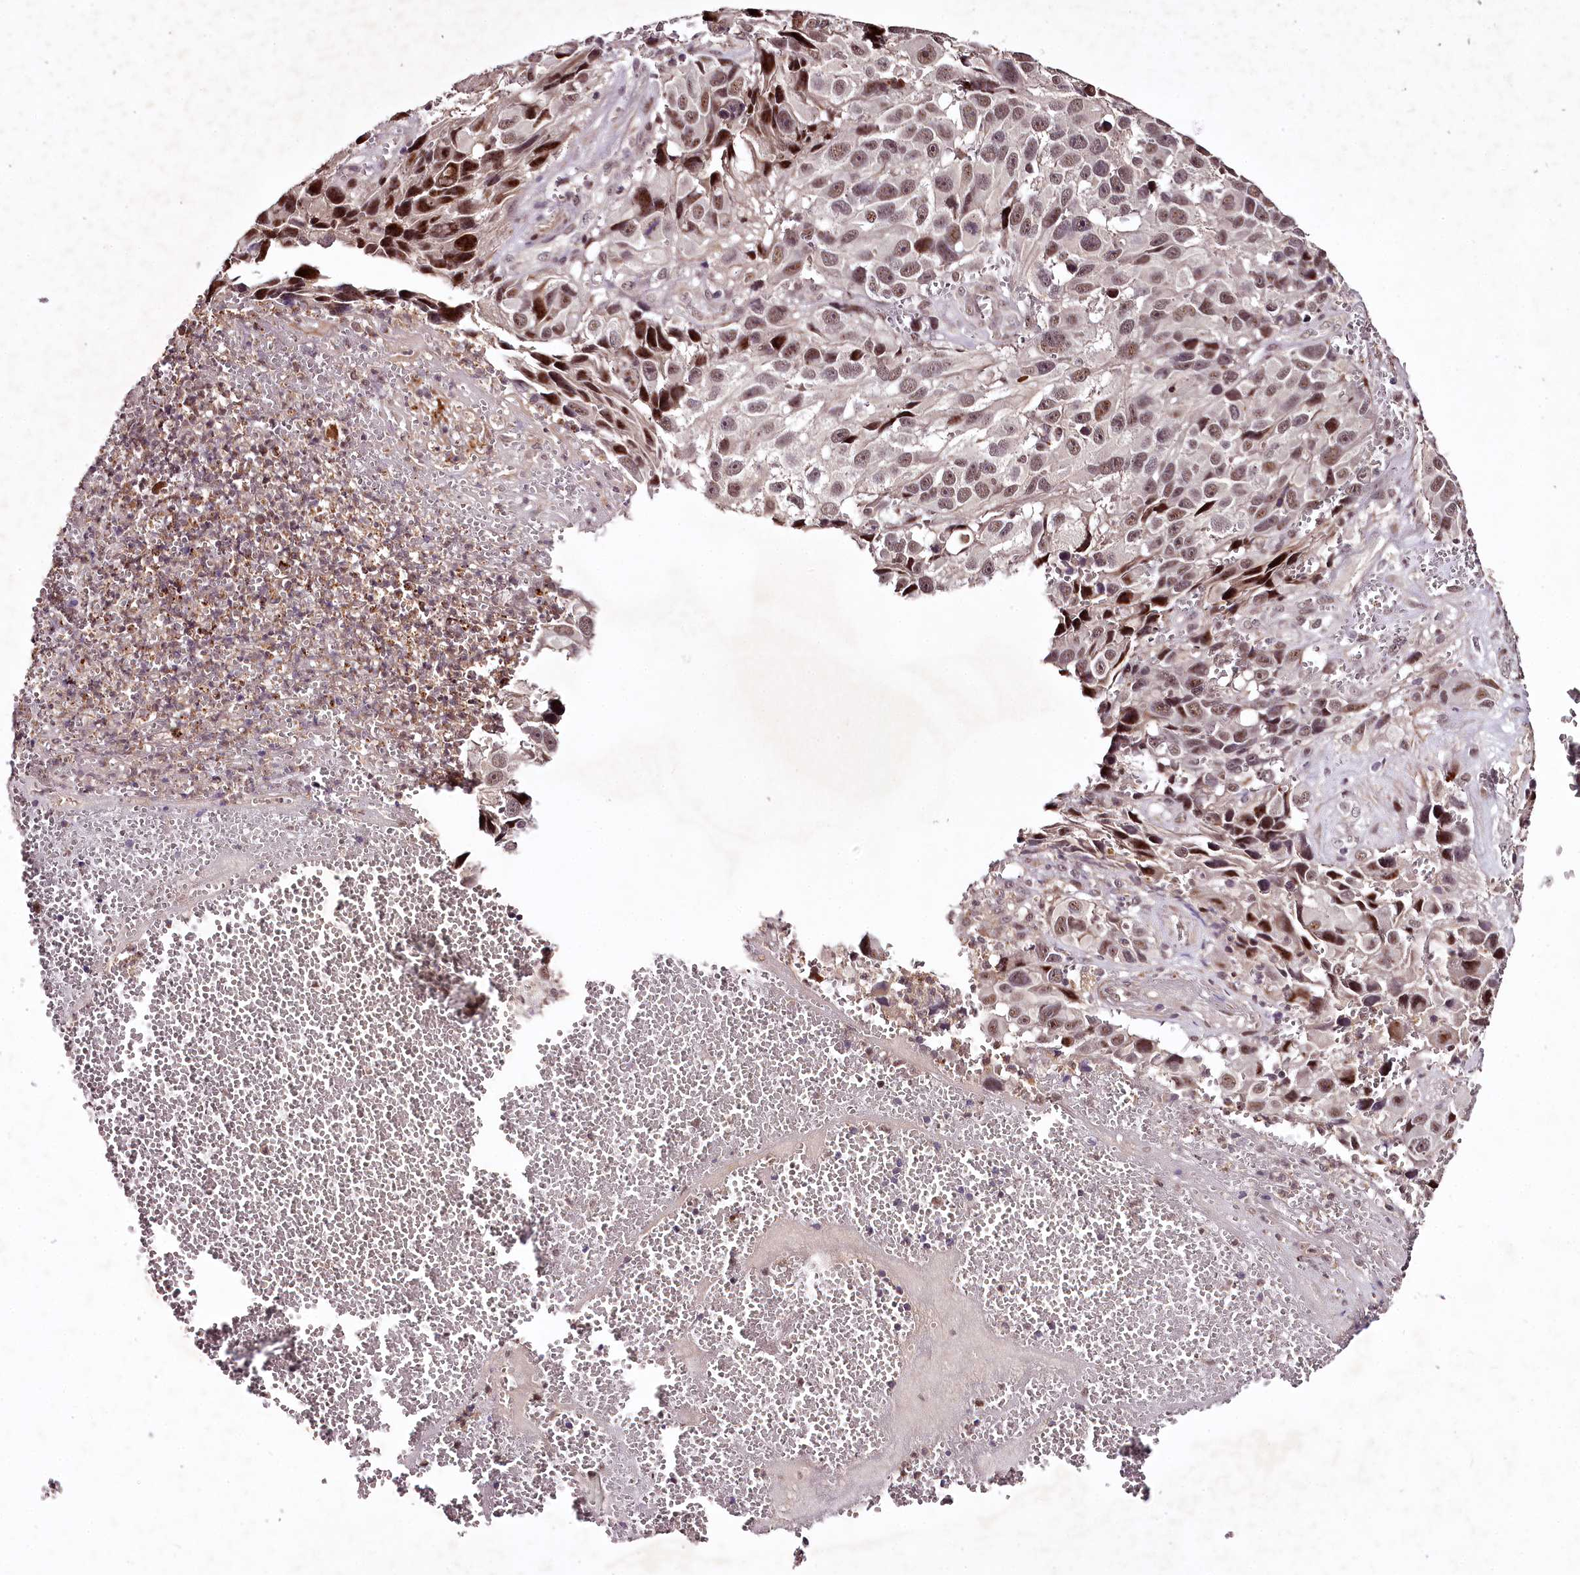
{"staining": {"intensity": "moderate", "quantity": ">75%", "location": "nuclear"}, "tissue": "melanoma", "cell_type": "Tumor cells", "image_type": "cancer", "snomed": [{"axis": "morphology", "description": "Malignant melanoma, NOS"}, {"axis": "topography", "description": "Skin"}], "caption": "Protein analysis of malignant melanoma tissue exhibits moderate nuclear staining in approximately >75% of tumor cells. (brown staining indicates protein expression, while blue staining denotes nuclei).", "gene": "MAML3", "patient": {"sex": "male", "age": 84}}